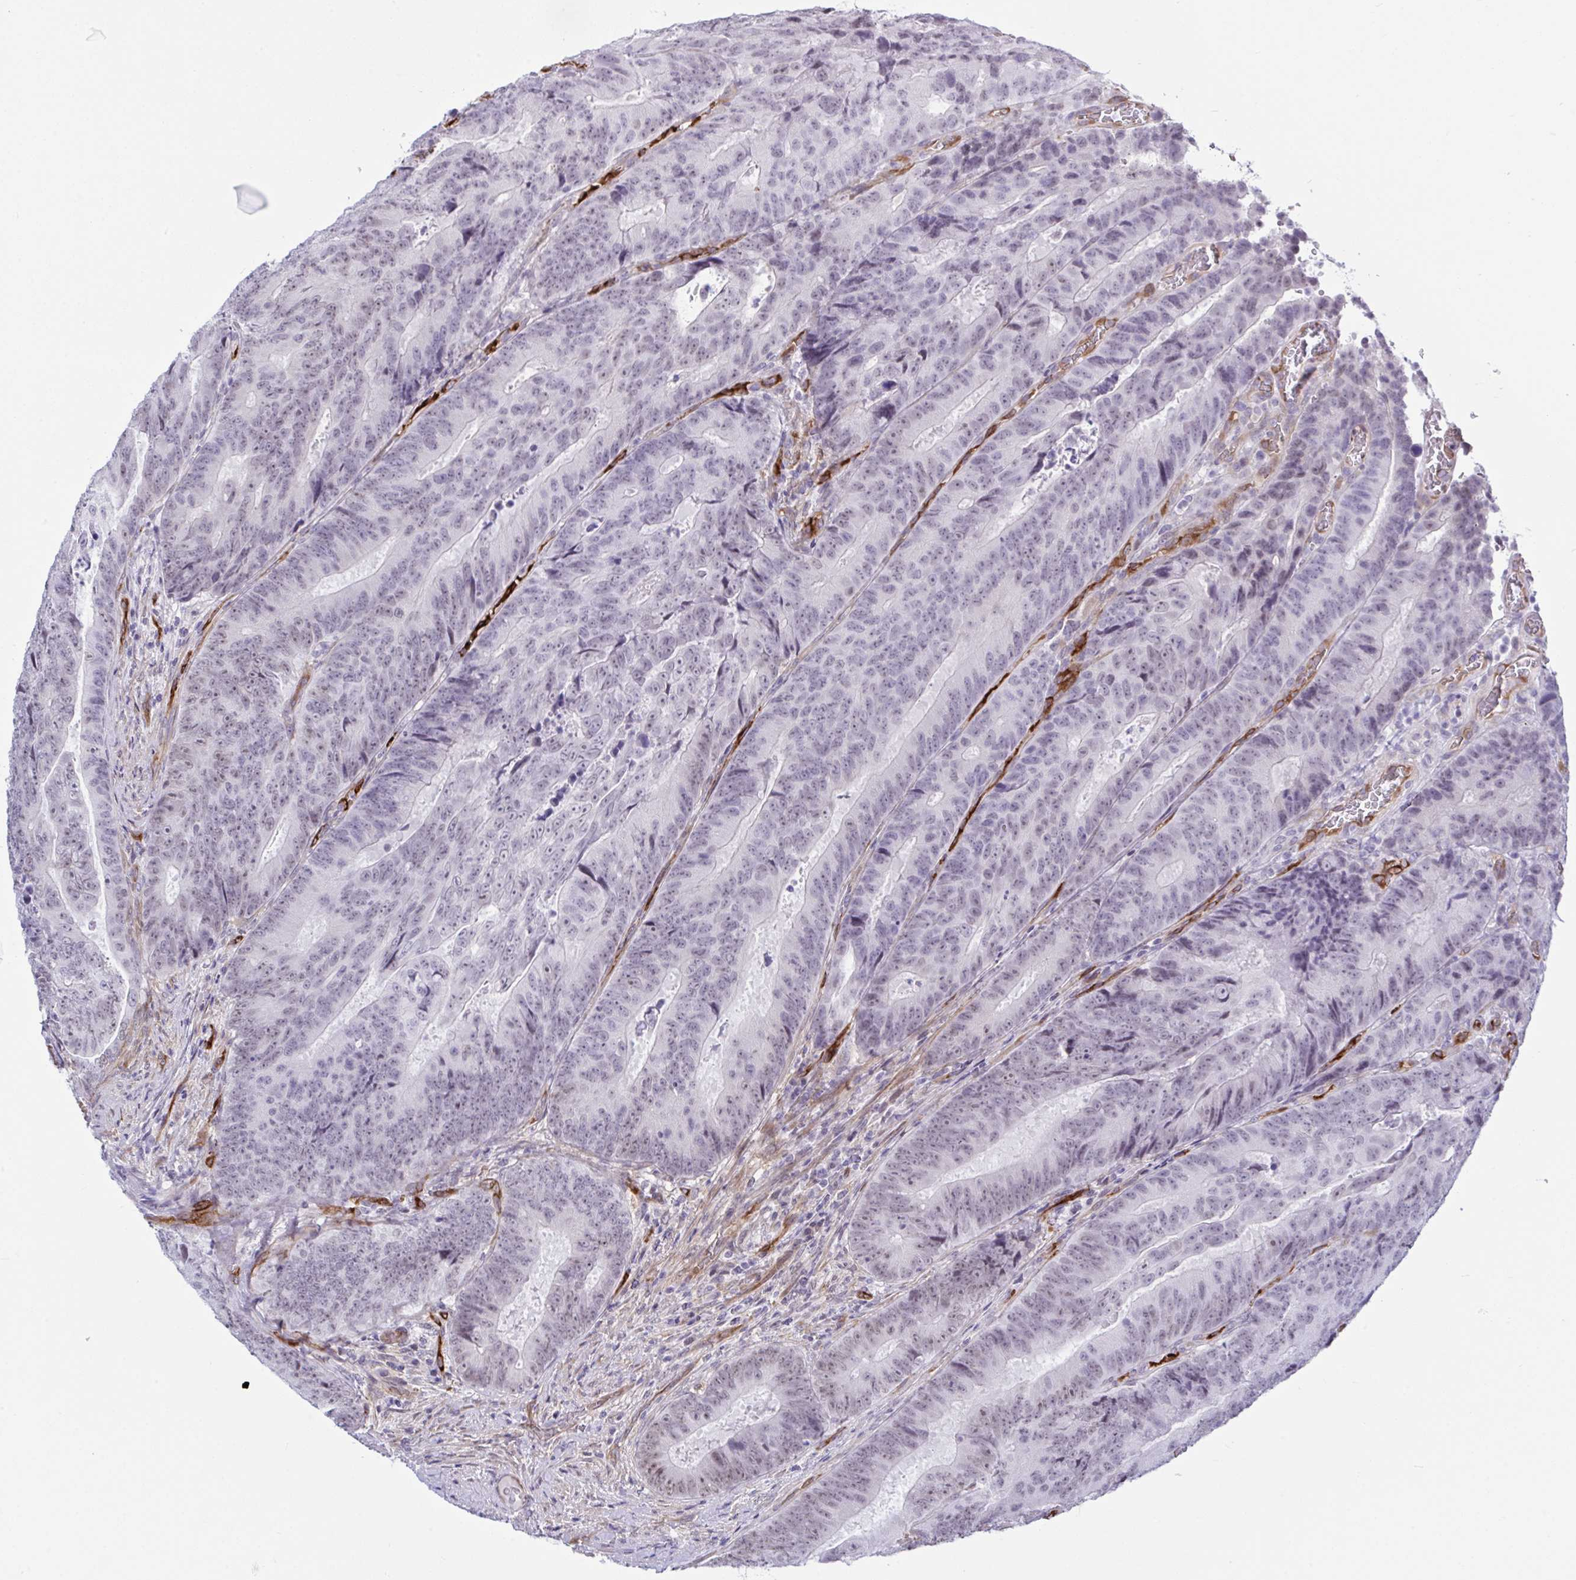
{"staining": {"intensity": "negative", "quantity": "none", "location": "none"}, "tissue": "colorectal cancer", "cell_type": "Tumor cells", "image_type": "cancer", "snomed": [{"axis": "morphology", "description": "Adenocarcinoma, NOS"}, {"axis": "topography", "description": "Colon"}], "caption": "IHC of colorectal adenocarcinoma exhibits no expression in tumor cells. (DAB immunohistochemistry, high magnification).", "gene": "EML1", "patient": {"sex": "female", "age": 48}}